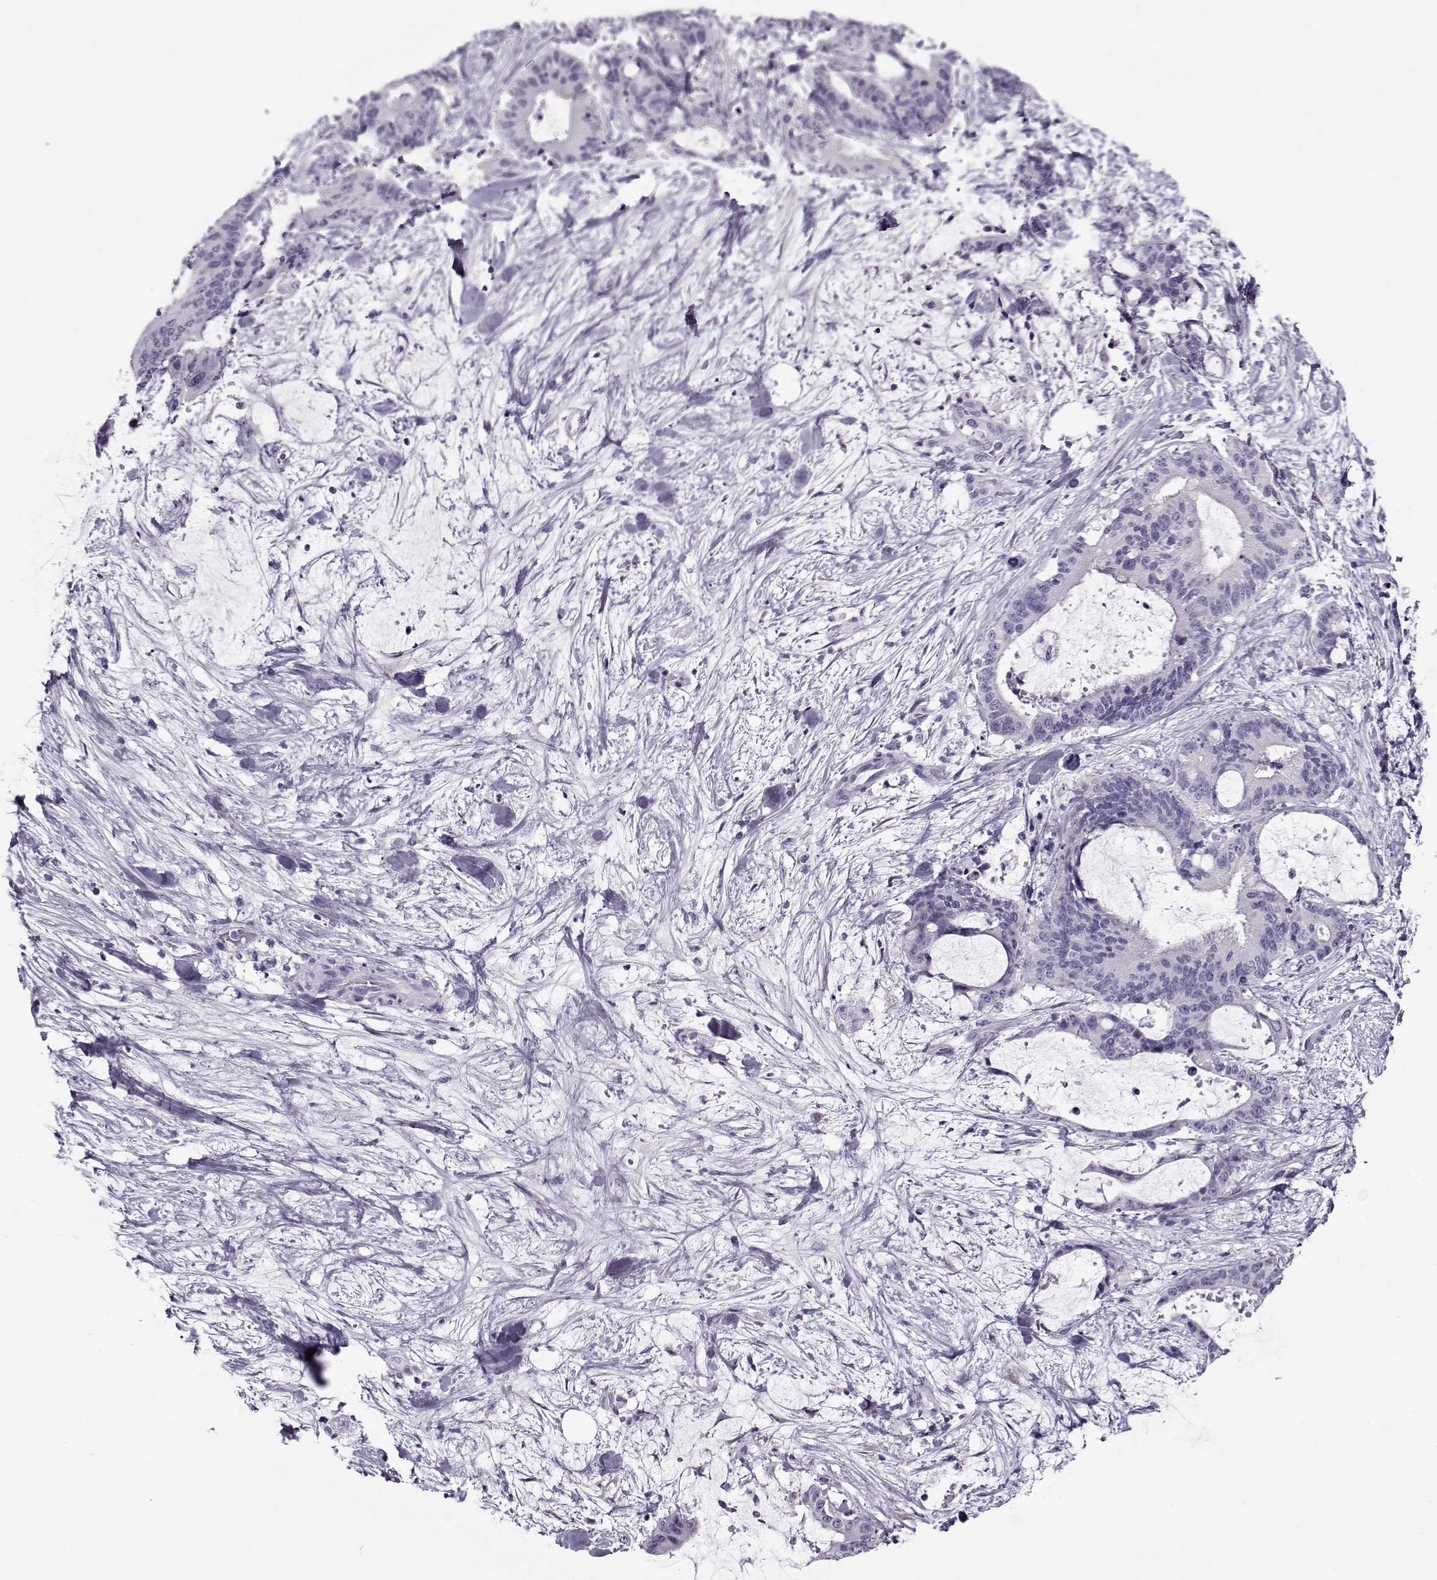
{"staining": {"intensity": "negative", "quantity": "none", "location": "none"}, "tissue": "liver cancer", "cell_type": "Tumor cells", "image_type": "cancer", "snomed": [{"axis": "morphology", "description": "Cholangiocarcinoma"}, {"axis": "topography", "description": "Liver"}], "caption": "Protein analysis of cholangiocarcinoma (liver) shows no significant staining in tumor cells. (DAB (3,3'-diaminobenzidine) immunohistochemistry (IHC) visualized using brightfield microscopy, high magnification).", "gene": "GAGE2A", "patient": {"sex": "female", "age": 73}}